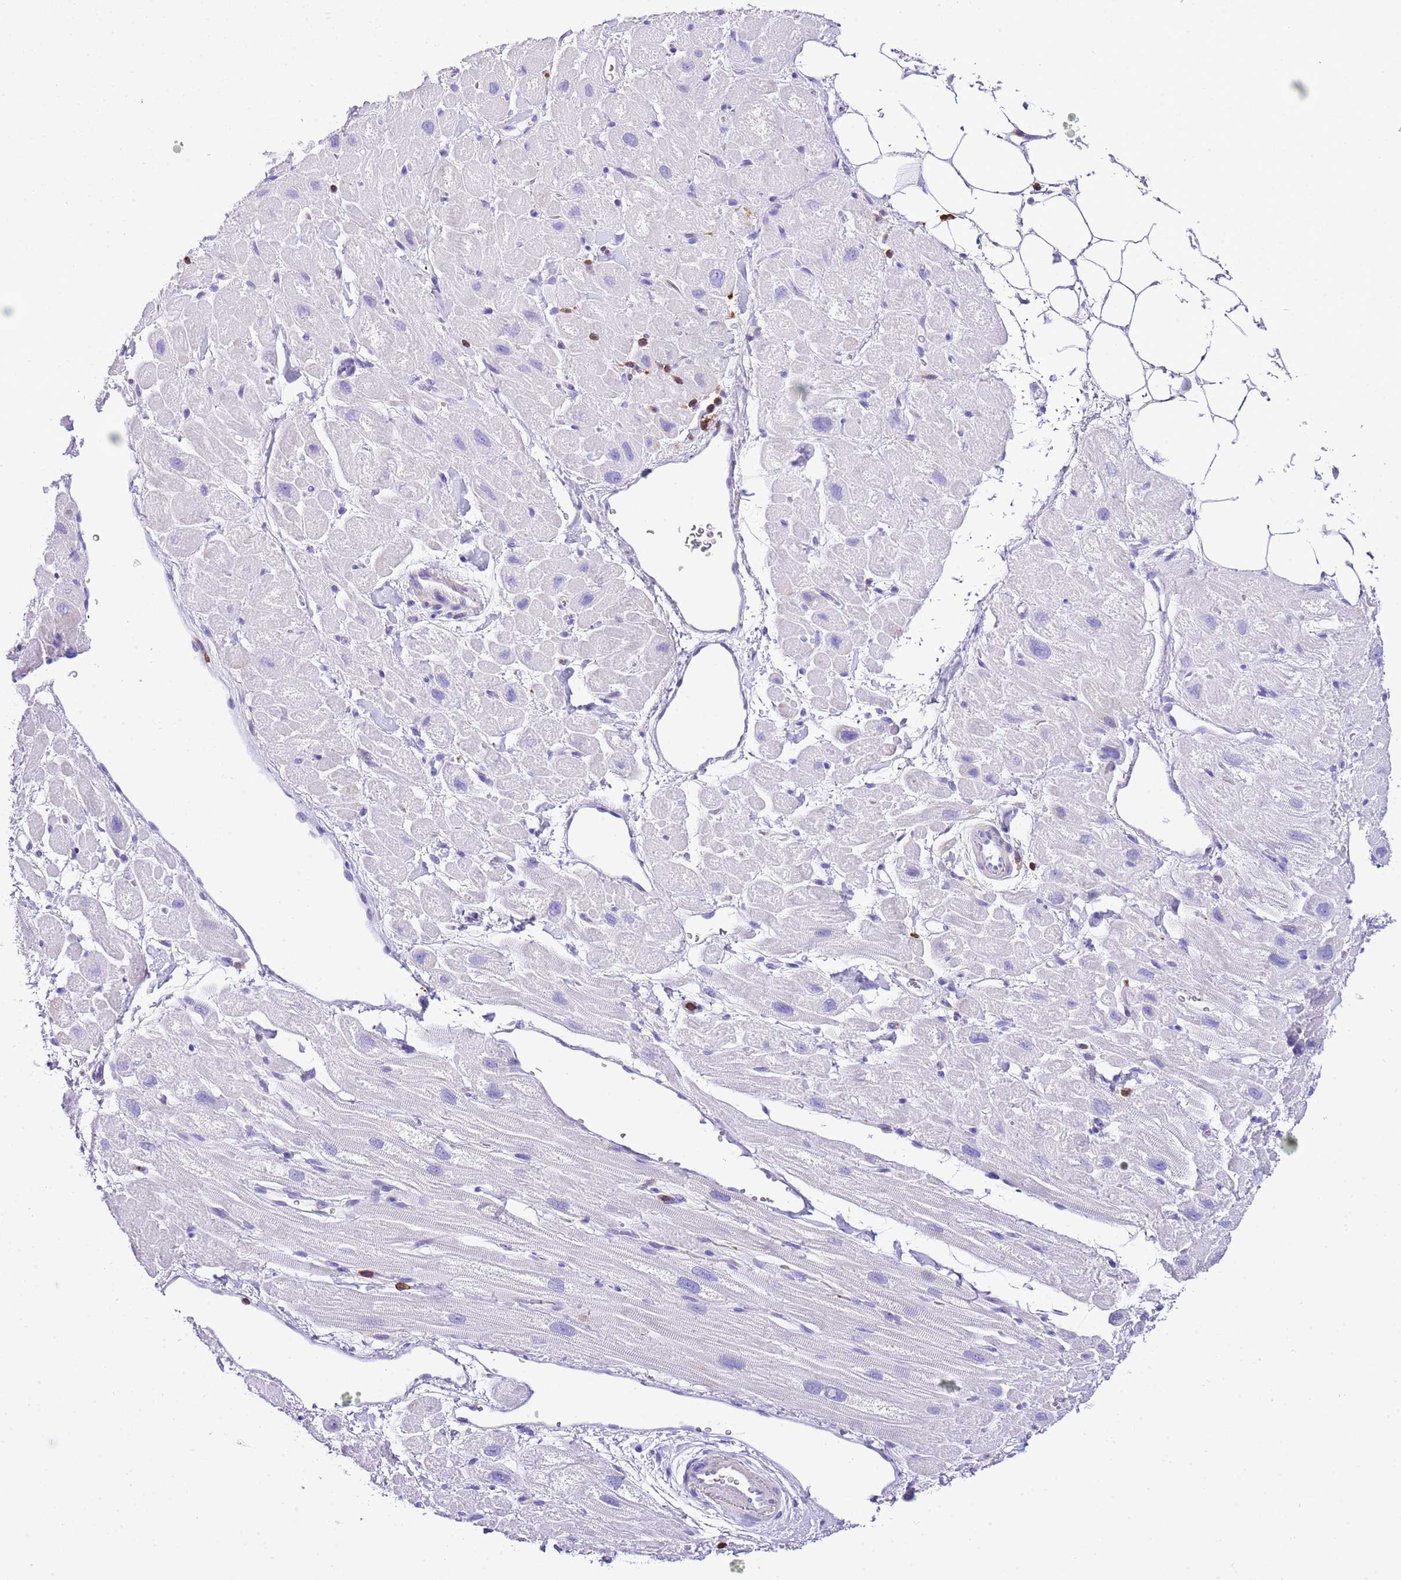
{"staining": {"intensity": "negative", "quantity": "none", "location": "none"}, "tissue": "heart muscle", "cell_type": "Cardiomyocytes", "image_type": "normal", "snomed": [{"axis": "morphology", "description": "Normal tissue, NOS"}, {"axis": "topography", "description": "Heart"}], "caption": "The image reveals no significant positivity in cardiomyocytes of heart muscle. The staining was performed using DAB to visualize the protein expression in brown, while the nuclei were stained in blue with hematoxylin (Magnification: 20x).", "gene": "CNN2", "patient": {"sex": "male", "age": 65}}